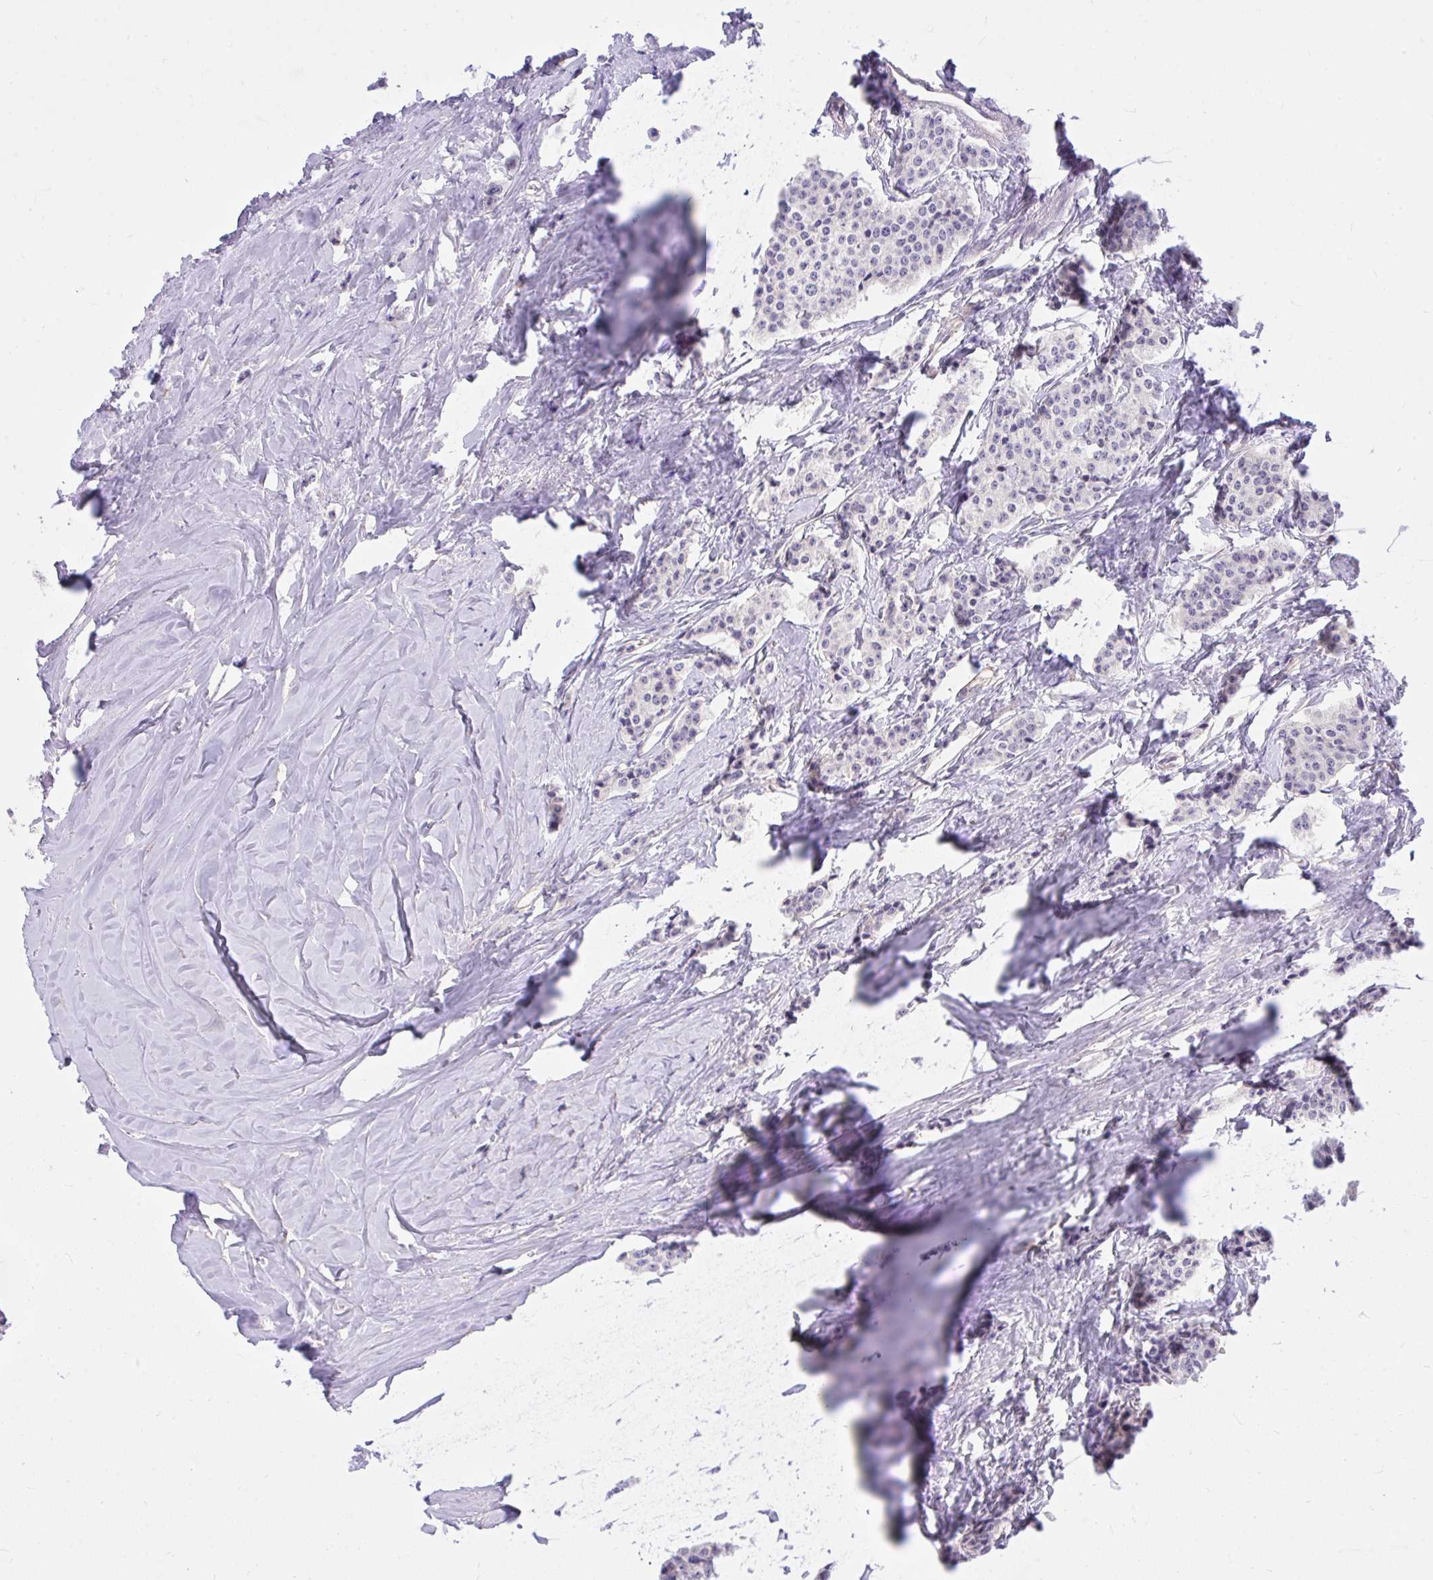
{"staining": {"intensity": "negative", "quantity": "none", "location": "none"}, "tissue": "carcinoid", "cell_type": "Tumor cells", "image_type": "cancer", "snomed": [{"axis": "morphology", "description": "Carcinoid, malignant, NOS"}, {"axis": "topography", "description": "Small intestine"}], "caption": "Immunohistochemistry micrograph of neoplastic tissue: human carcinoid stained with DAB reveals no significant protein staining in tumor cells. The staining is performed using DAB brown chromogen with nuclei counter-stained in using hematoxylin.", "gene": "TLN2", "patient": {"sex": "female", "age": 64}}